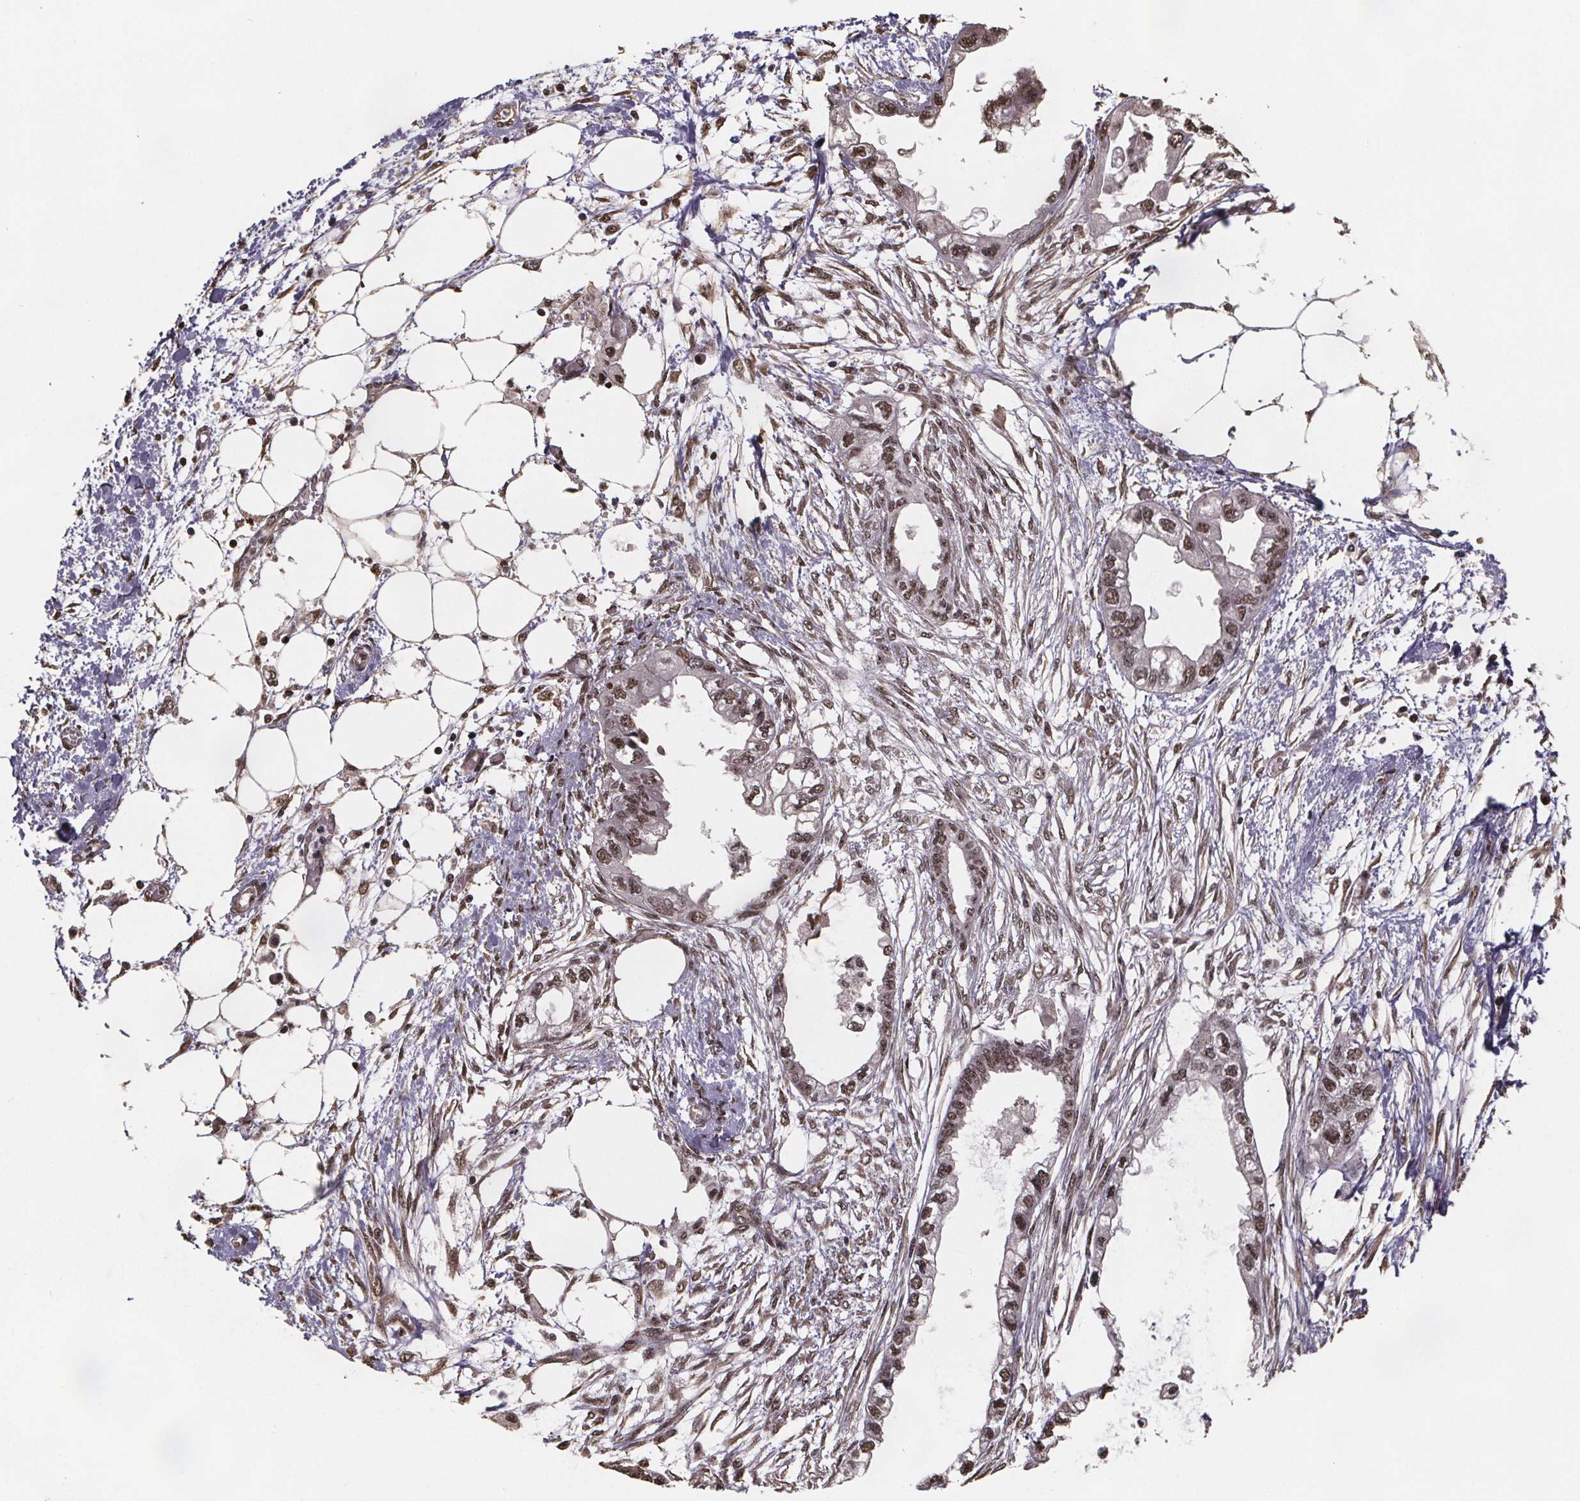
{"staining": {"intensity": "moderate", "quantity": ">75%", "location": "nuclear"}, "tissue": "endometrial cancer", "cell_type": "Tumor cells", "image_type": "cancer", "snomed": [{"axis": "morphology", "description": "Adenocarcinoma, NOS"}, {"axis": "morphology", "description": "Adenocarcinoma, metastatic, NOS"}, {"axis": "topography", "description": "Adipose tissue"}, {"axis": "topography", "description": "Endometrium"}], "caption": "IHC image of neoplastic tissue: adenocarcinoma (endometrial) stained using immunohistochemistry (IHC) exhibits medium levels of moderate protein expression localized specifically in the nuclear of tumor cells, appearing as a nuclear brown color.", "gene": "U2SURP", "patient": {"sex": "female", "age": 67}}